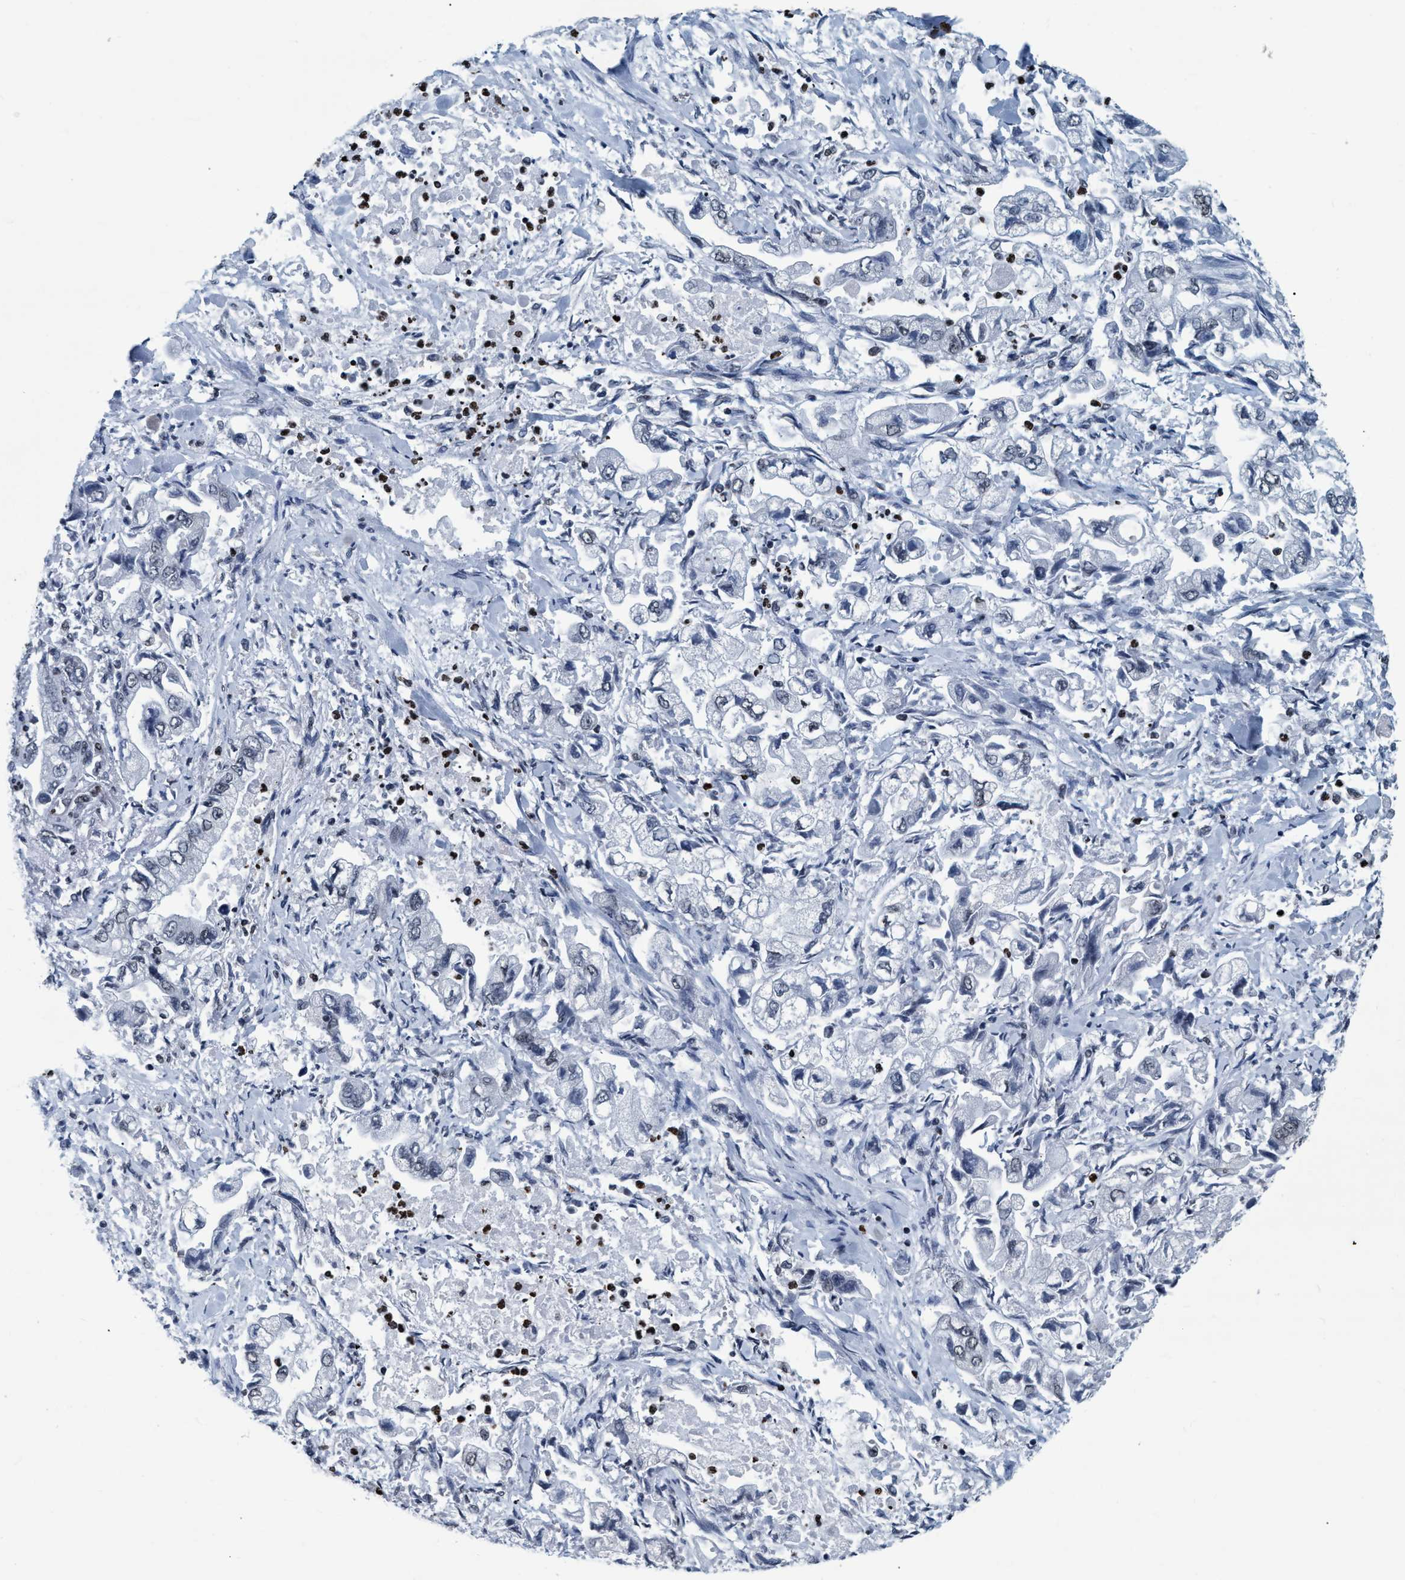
{"staining": {"intensity": "negative", "quantity": "none", "location": "none"}, "tissue": "stomach cancer", "cell_type": "Tumor cells", "image_type": "cancer", "snomed": [{"axis": "morphology", "description": "Normal tissue, NOS"}, {"axis": "morphology", "description": "Adenocarcinoma, NOS"}, {"axis": "topography", "description": "Stomach"}], "caption": "An image of human stomach cancer (adenocarcinoma) is negative for staining in tumor cells.", "gene": "CCNE2", "patient": {"sex": "male", "age": 62}}